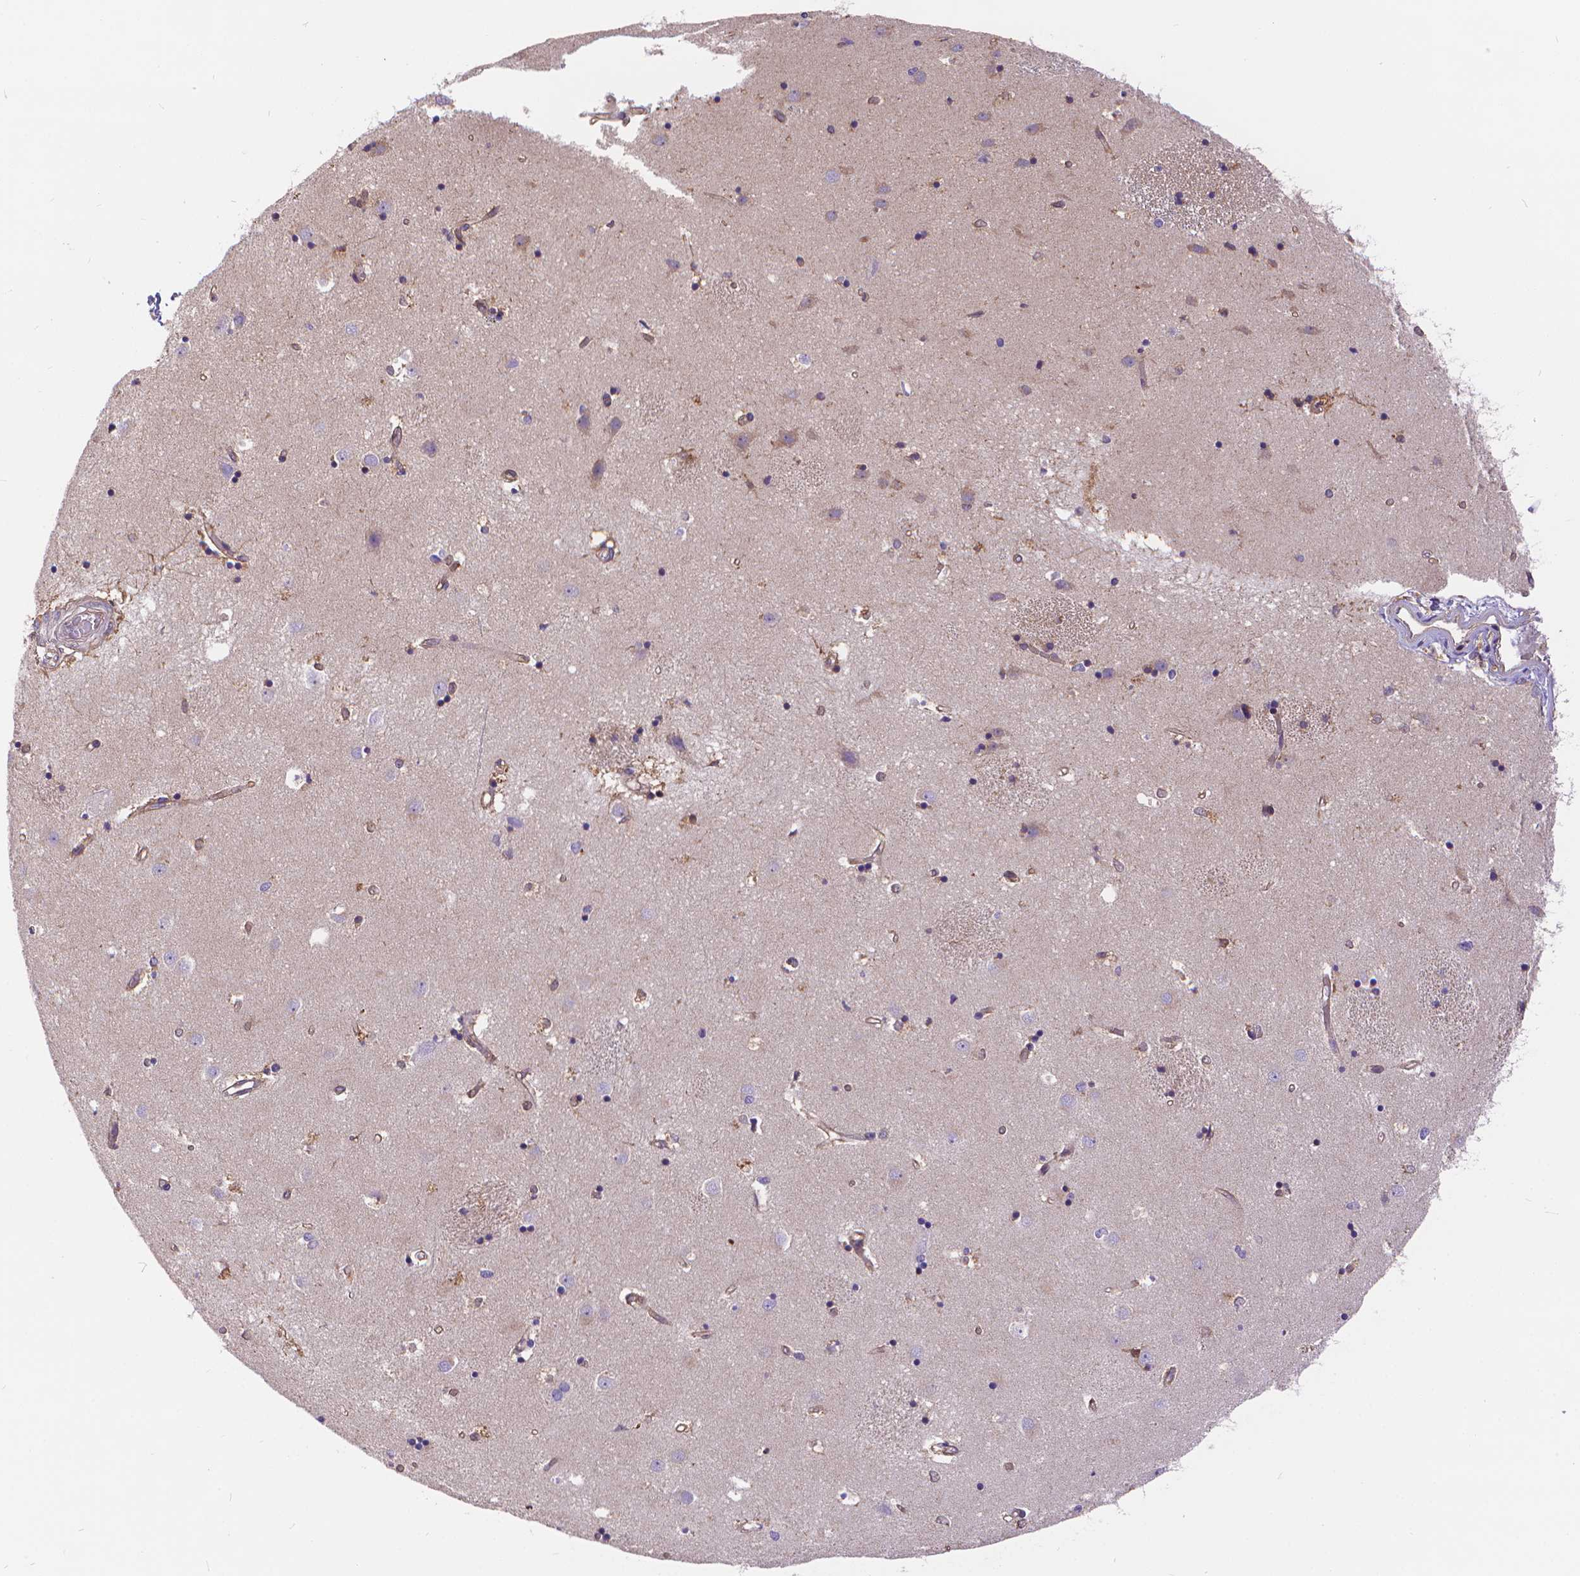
{"staining": {"intensity": "weak", "quantity": "<25%", "location": "cytoplasmic/membranous"}, "tissue": "caudate", "cell_type": "Glial cells", "image_type": "normal", "snomed": [{"axis": "morphology", "description": "Normal tissue, NOS"}, {"axis": "topography", "description": "Lateral ventricle wall"}], "caption": "The histopathology image shows no significant positivity in glial cells of caudate. (Immunohistochemistry (ihc), brightfield microscopy, high magnification).", "gene": "ARAP1", "patient": {"sex": "male", "age": 54}}